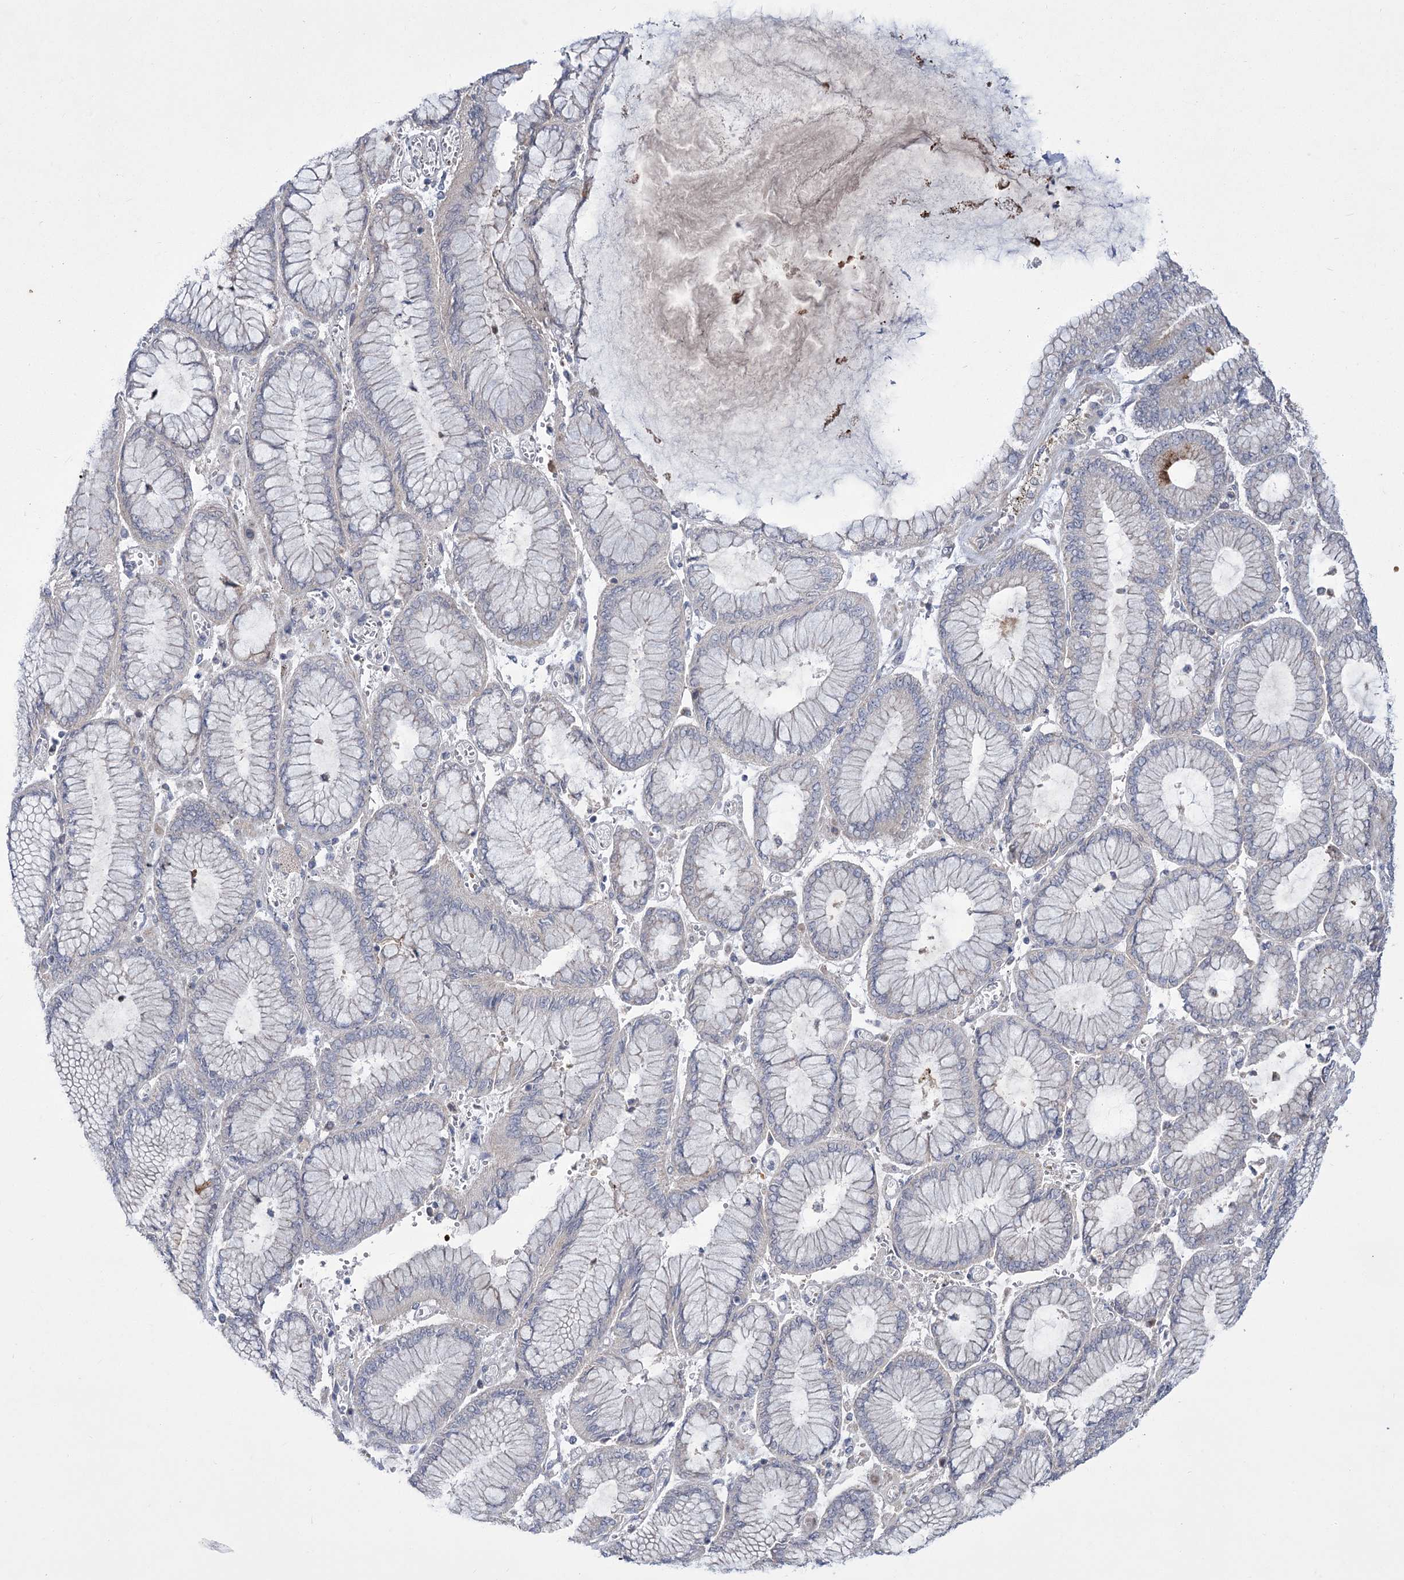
{"staining": {"intensity": "negative", "quantity": "none", "location": "none"}, "tissue": "stomach cancer", "cell_type": "Tumor cells", "image_type": "cancer", "snomed": [{"axis": "morphology", "description": "Adenocarcinoma, NOS"}, {"axis": "topography", "description": "Stomach"}], "caption": "Tumor cells show no significant protein expression in stomach adenocarcinoma.", "gene": "PDHB", "patient": {"sex": "male", "age": 76}}